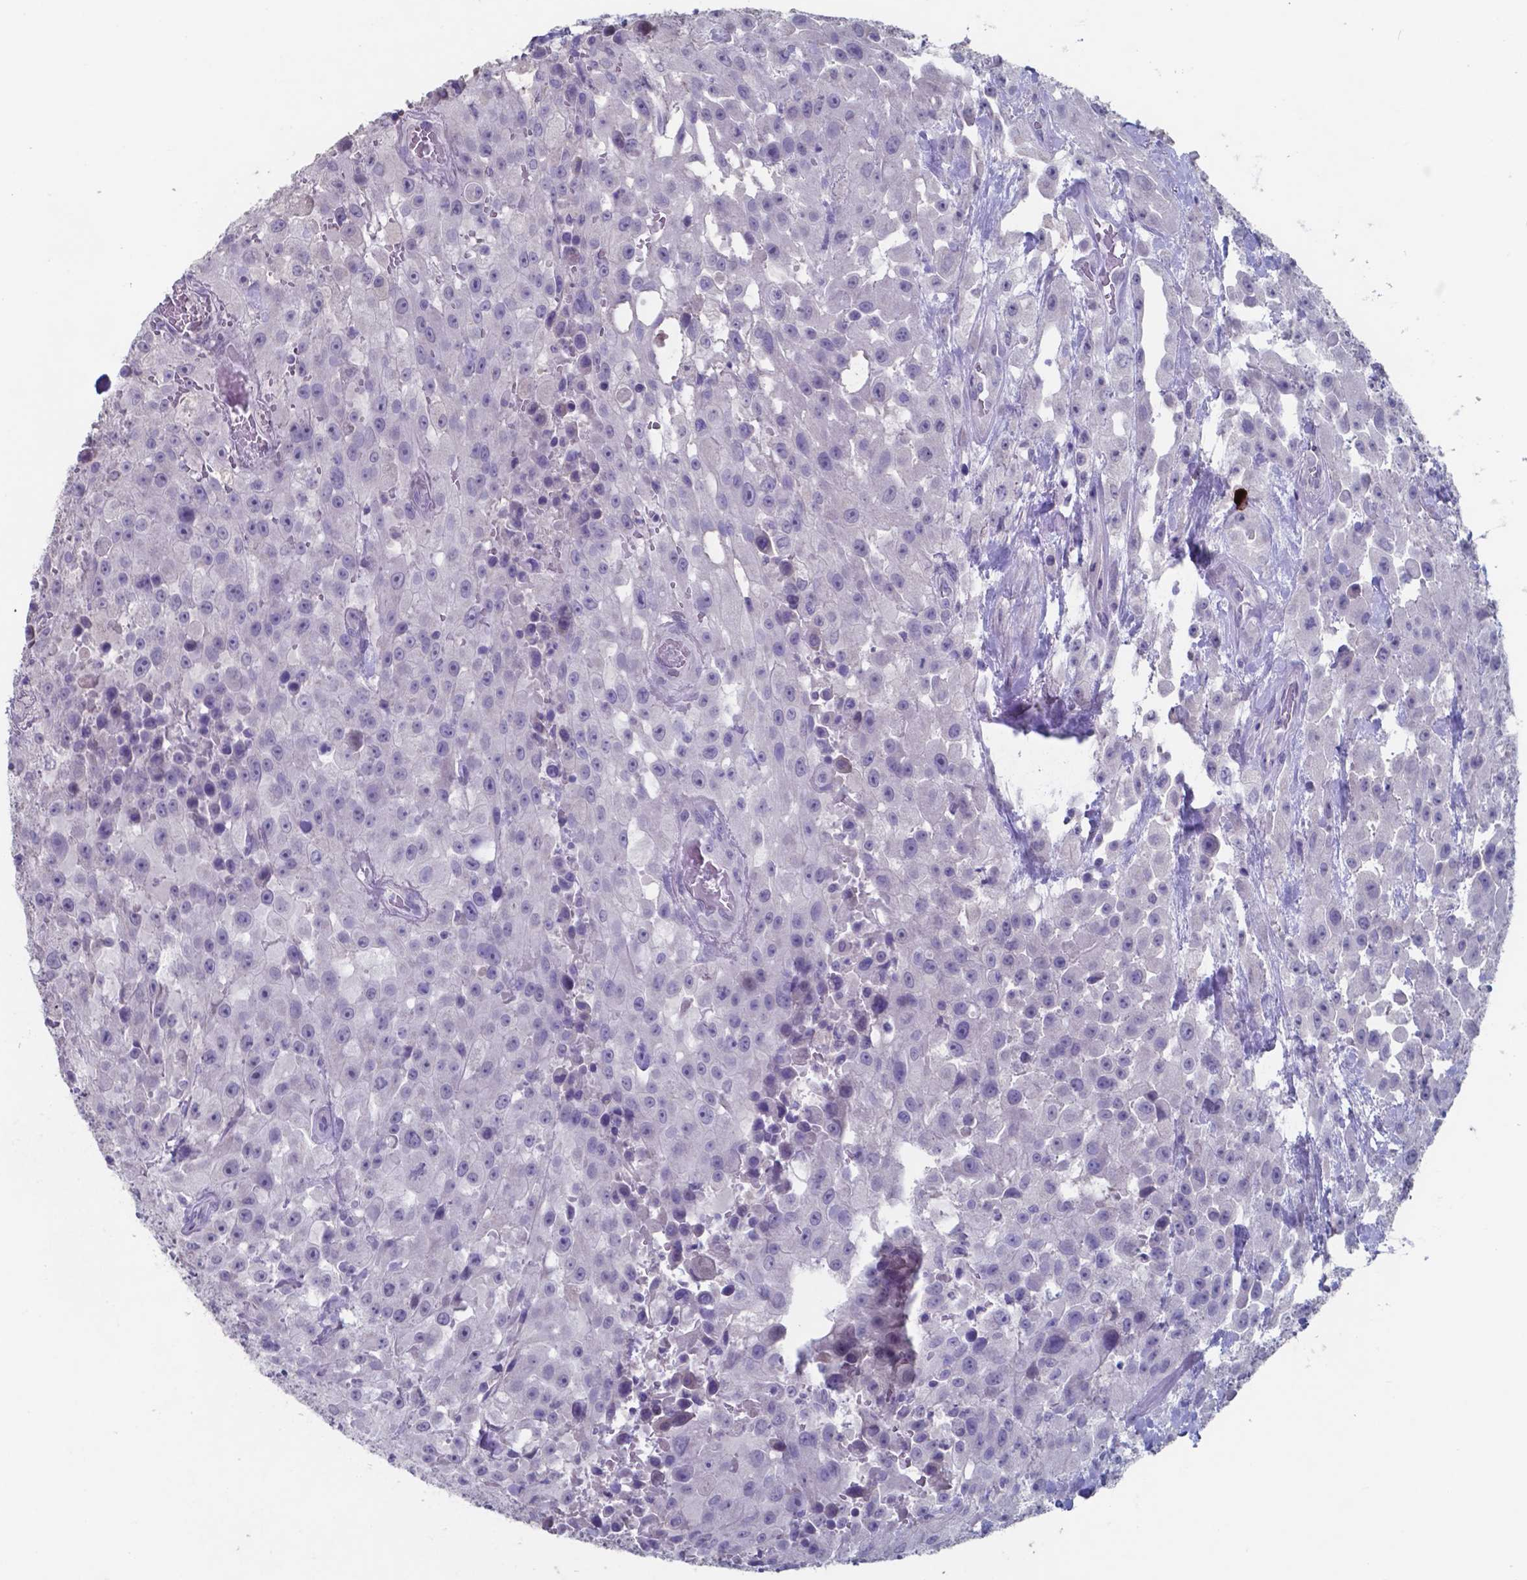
{"staining": {"intensity": "negative", "quantity": "none", "location": "none"}, "tissue": "urothelial cancer", "cell_type": "Tumor cells", "image_type": "cancer", "snomed": [{"axis": "morphology", "description": "Urothelial carcinoma, High grade"}, {"axis": "topography", "description": "Urinary bladder"}], "caption": "A photomicrograph of high-grade urothelial carcinoma stained for a protein exhibits no brown staining in tumor cells. Brightfield microscopy of IHC stained with DAB (brown) and hematoxylin (blue), captured at high magnification.", "gene": "TTR", "patient": {"sex": "male", "age": 79}}